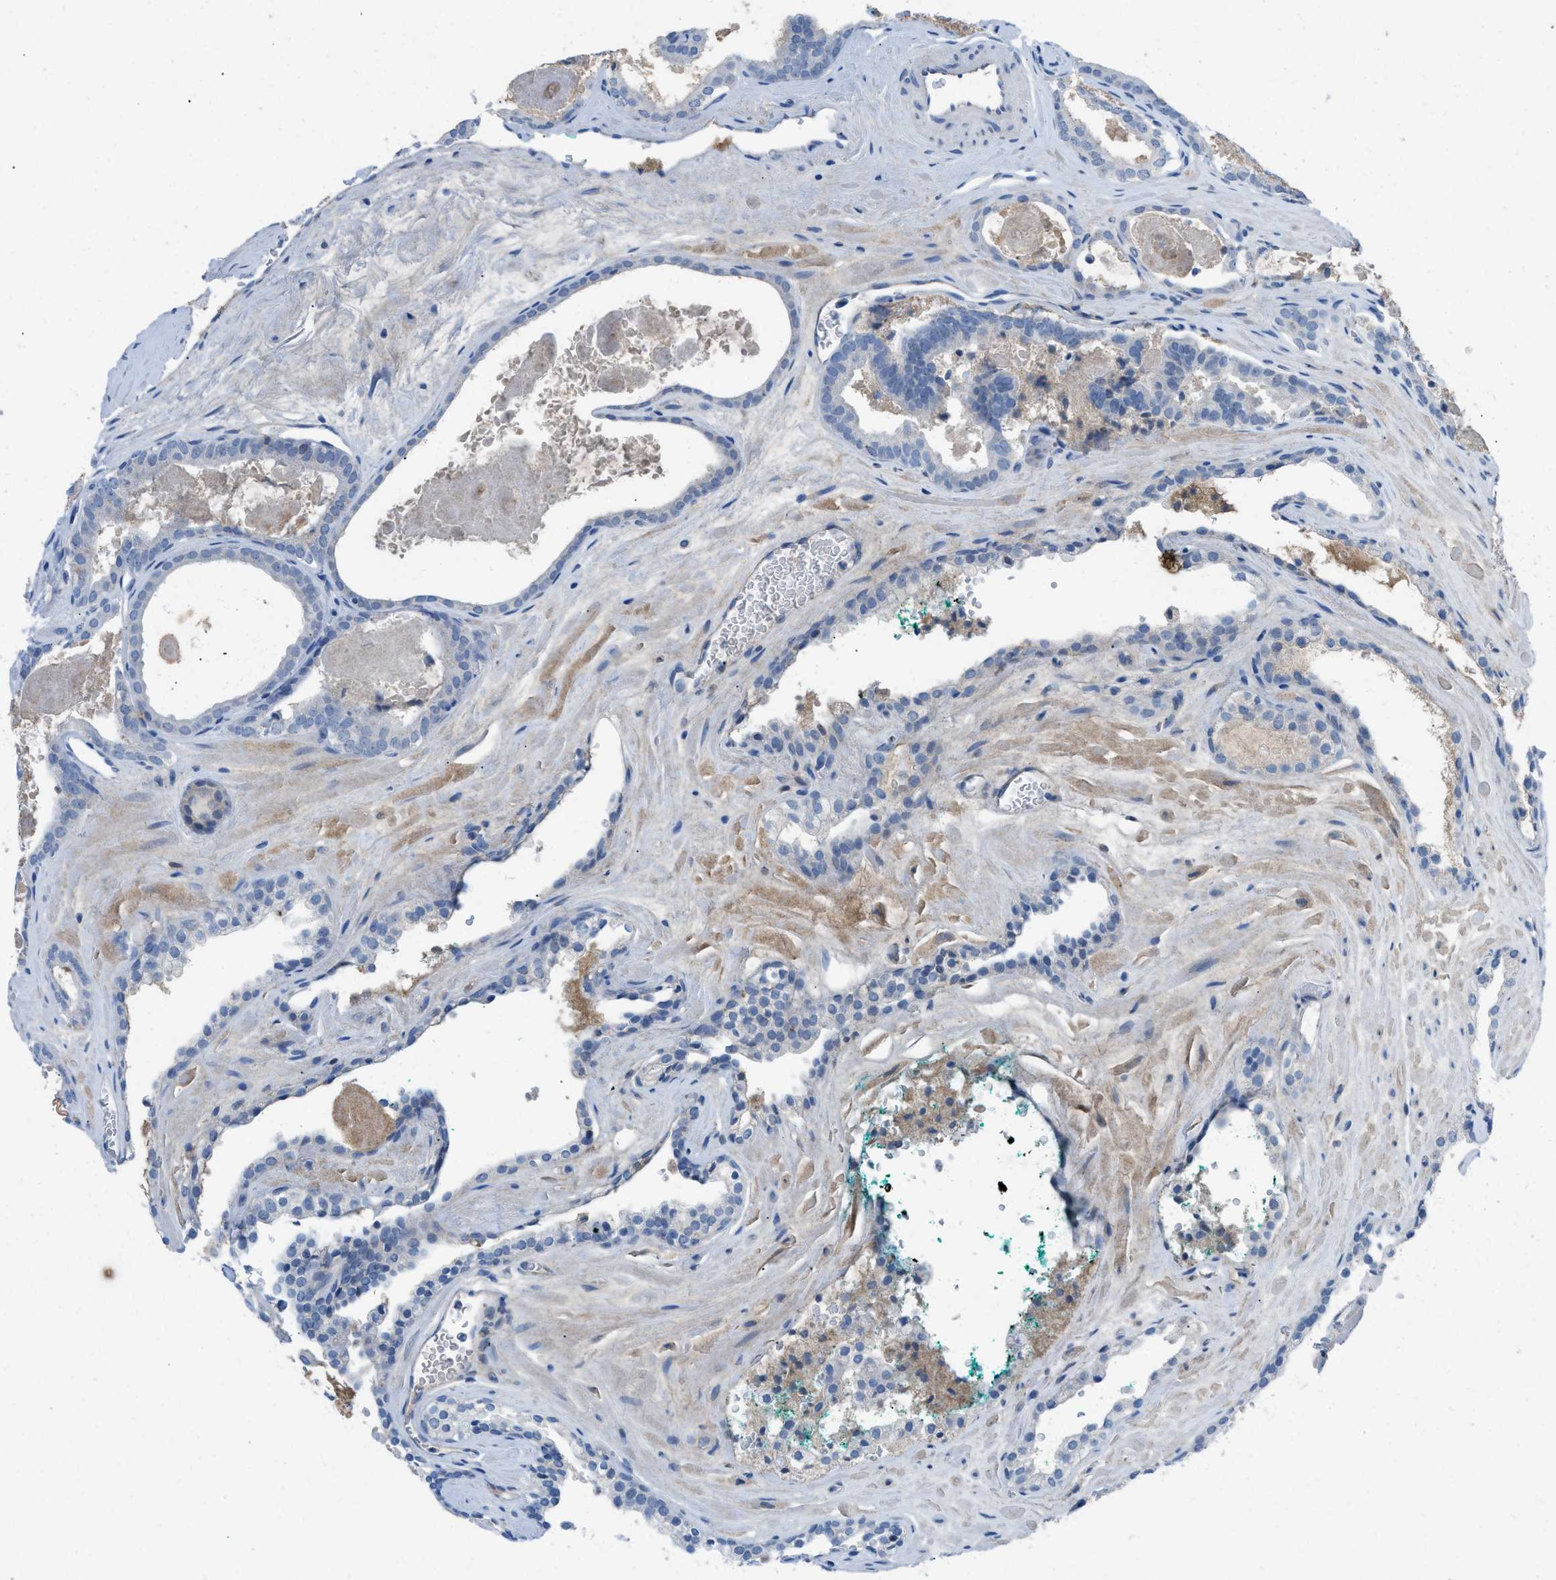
{"staining": {"intensity": "negative", "quantity": "none", "location": "none"}, "tissue": "prostate cancer", "cell_type": "Tumor cells", "image_type": "cancer", "snomed": [{"axis": "morphology", "description": "Adenocarcinoma, High grade"}, {"axis": "topography", "description": "Prostate"}], "caption": "Human prostate cancer (high-grade adenocarcinoma) stained for a protein using immunohistochemistry displays no expression in tumor cells.", "gene": "HPX", "patient": {"sex": "male", "age": 60}}